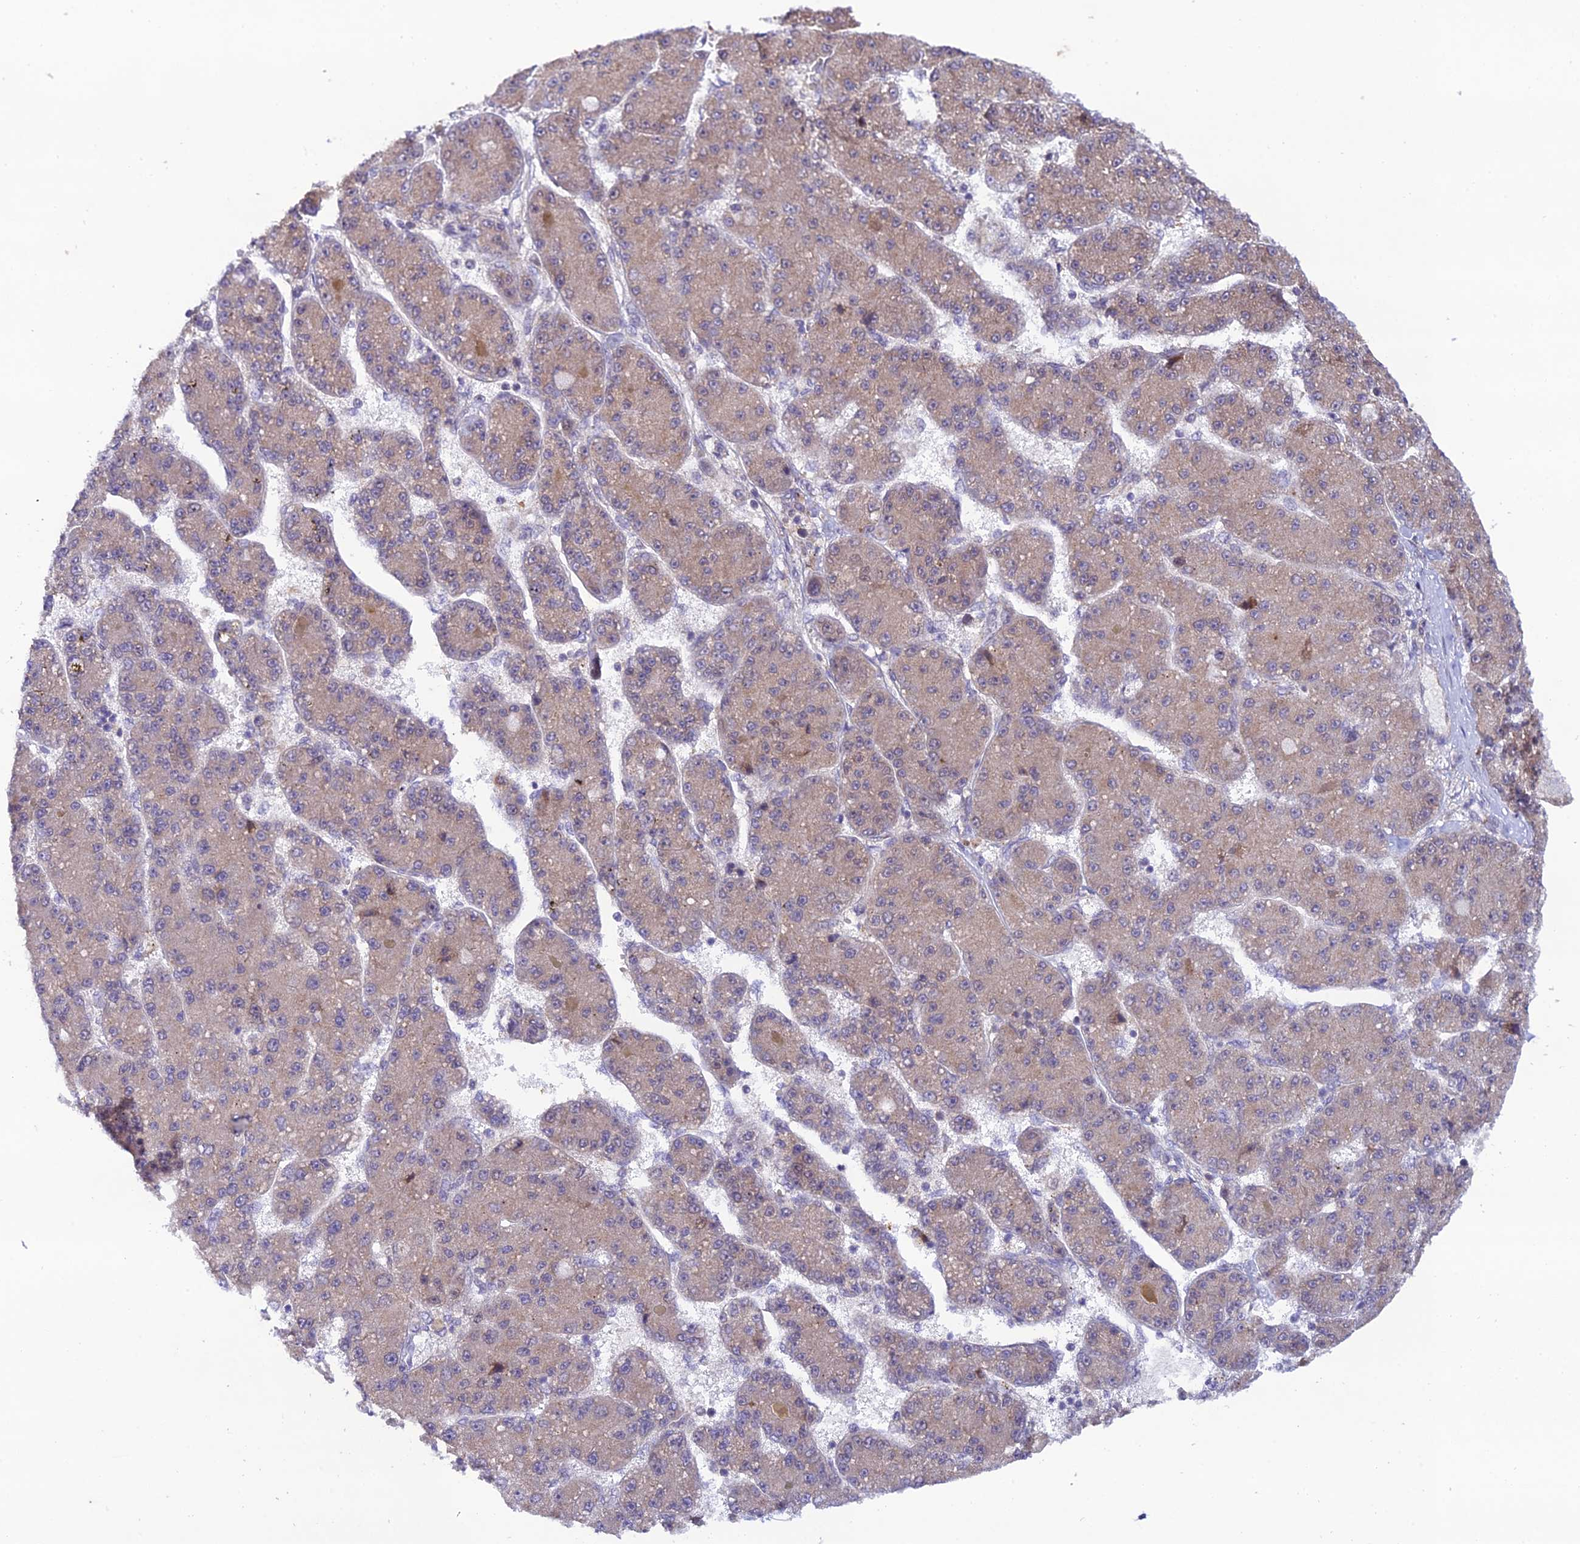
{"staining": {"intensity": "weak", "quantity": "25%-75%", "location": "cytoplasmic/membranous"}, "tissue": "liver cancer", "cell_type": "Tumor cells", "image_type": "cancer", "snomed": [{"axis": "morphology", "description": "Carcinoma, Hepatocellular, NOS"}, {"axis": "topography", "description": "Liver"}], "caption": "Protein analysis of liver cancer tissue displays weak cytoplasmic/membranous expression in about 25%-75% of tumor cells.", "gene": "TRIM40", "patient": {"sex": "male", "age": 67}}